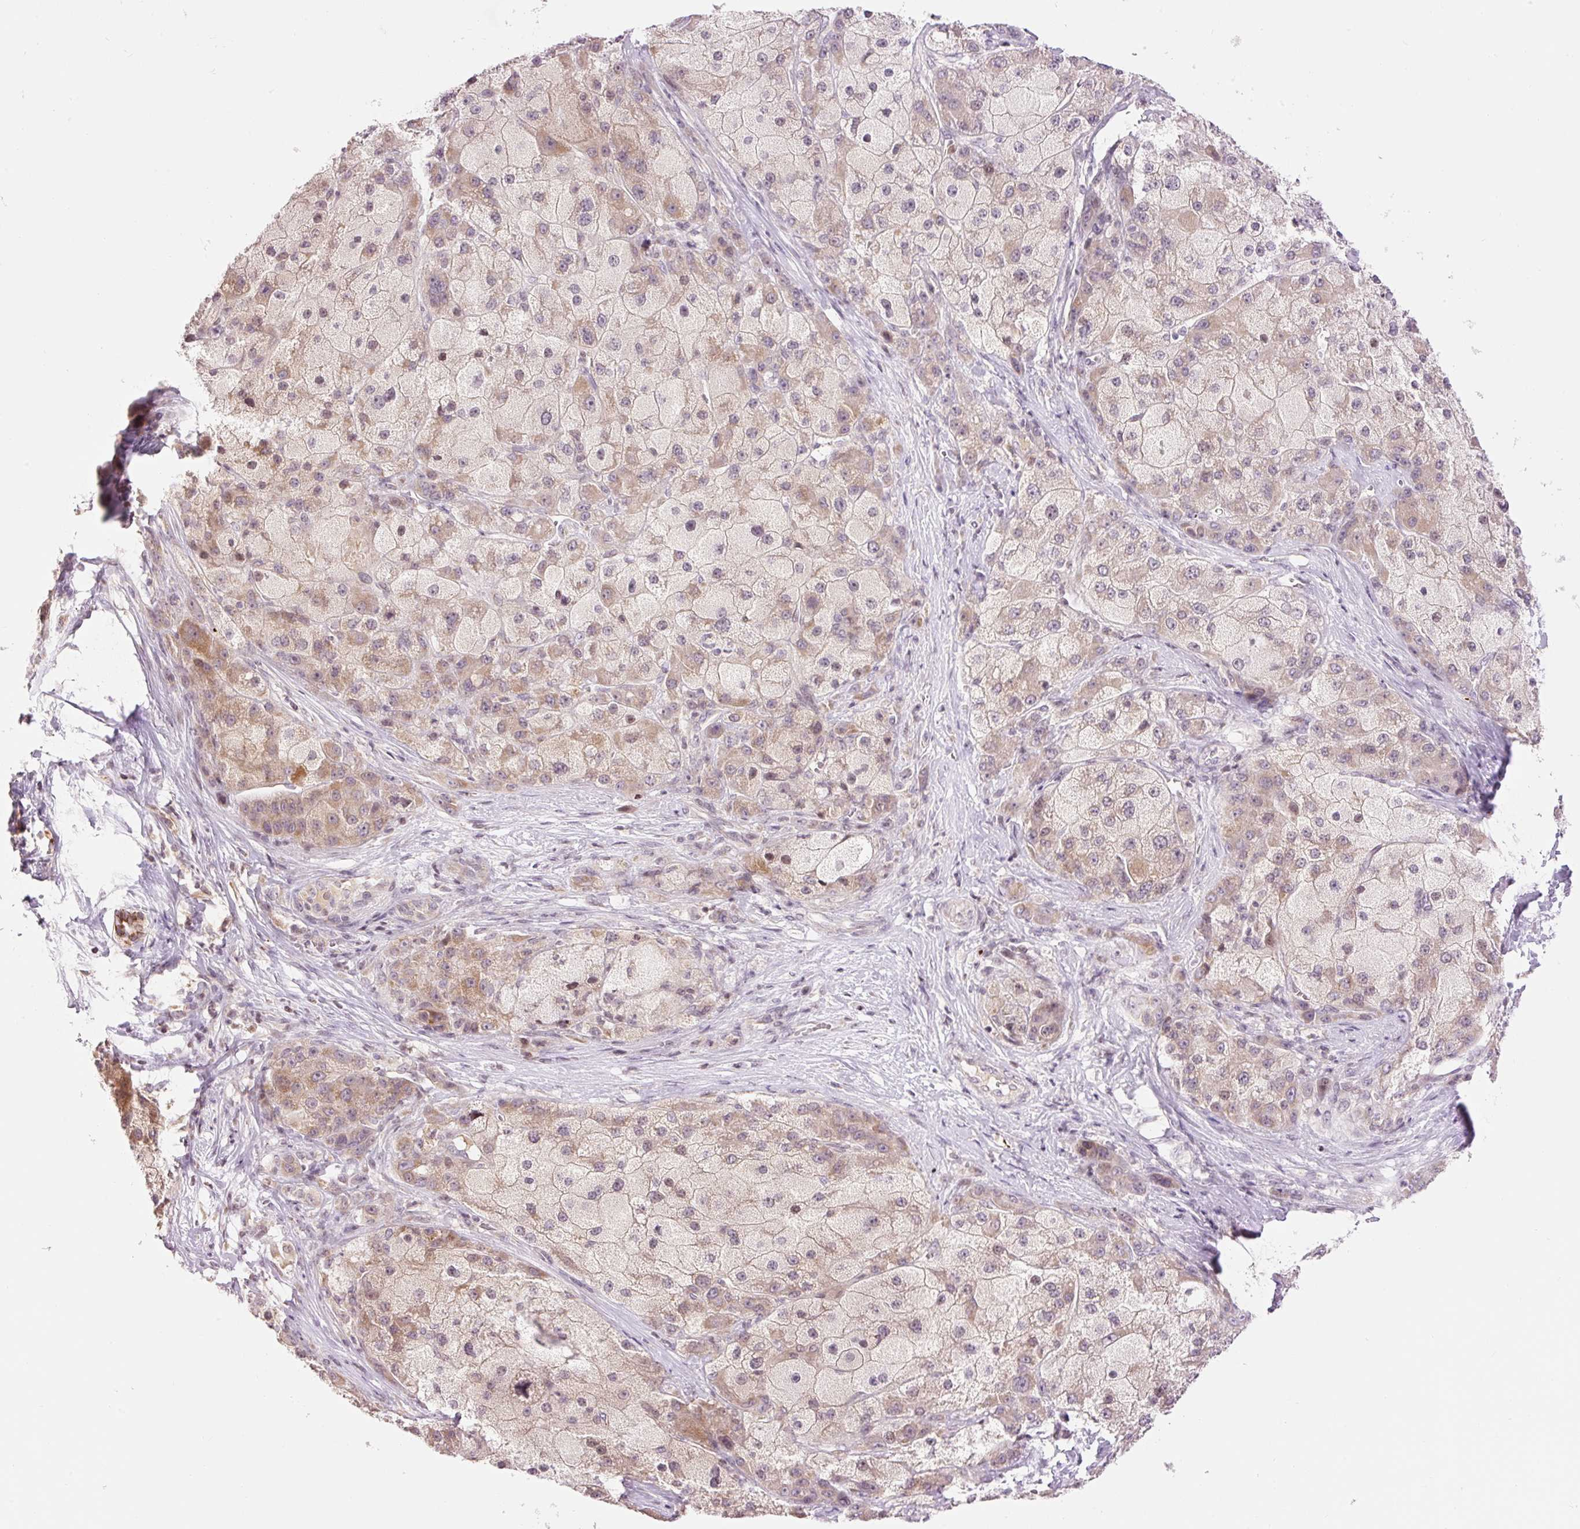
{"staining": {"intensity": "weak", "quantity": "25%-75%", "location": "cytoplasmic/membranous"}, "tissue": "liver cancer", "cell_type": "Tumor cells", "image_type": "cancer", "snomed": [{"axis": "morphology", "description": "Carcinoma, Hepatocellular, NOS"}, {"axis": "topography", "description": "Liver"}], "caption": "About 25%-75% of tumor cells in liver cancer exhibit weak cytoplasmic/membranous protein positivity as visualized by brown immunohistochemical staining.", "gene": "ABHD11", "patient": {"sex": "male", "age": 67}}